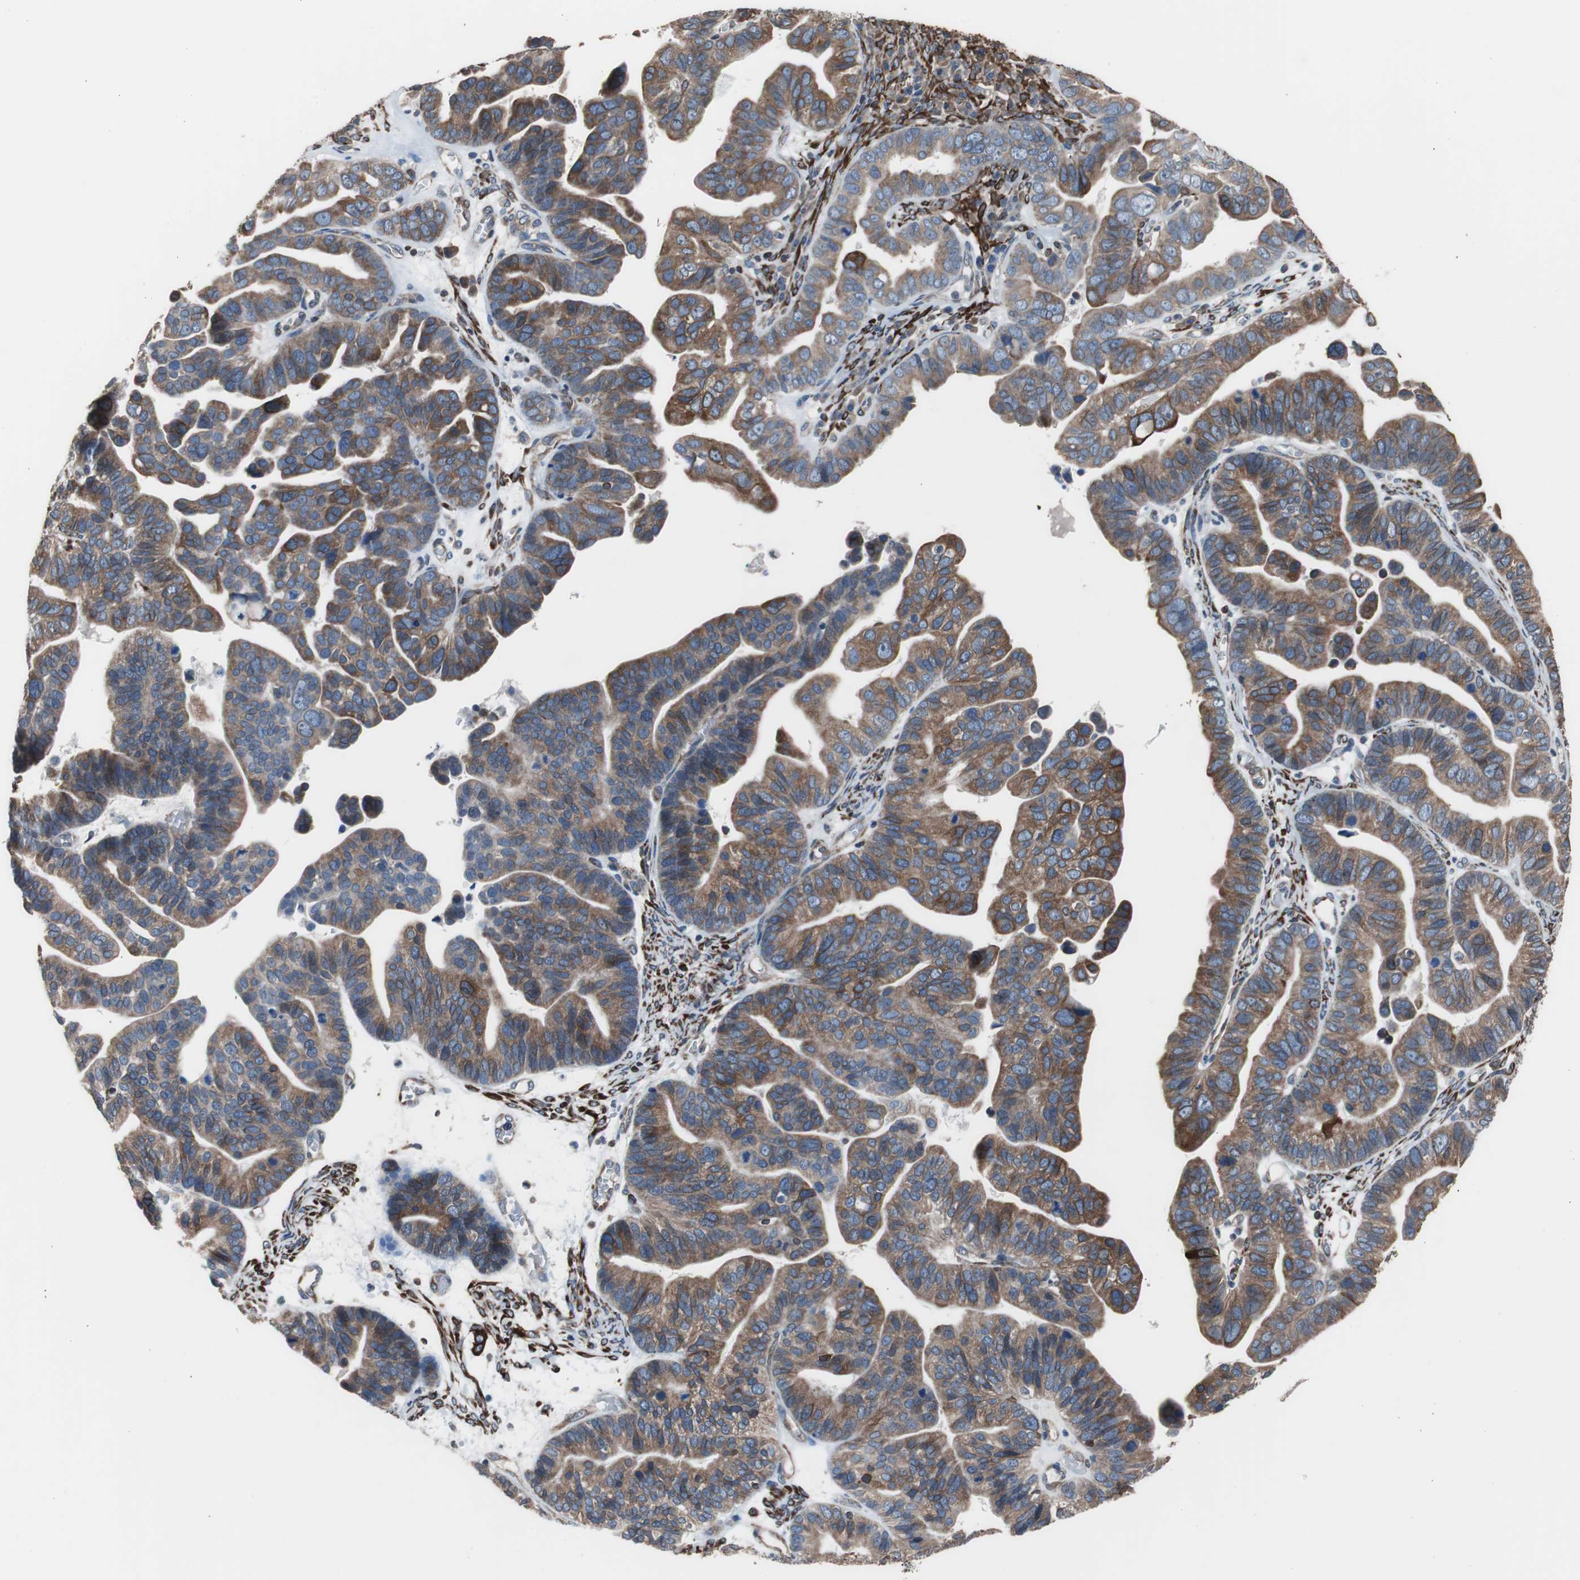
{"staining": {"intensity": "moderate", "quantity": ">75%", "location": "cytoplasmic/membranous"}, "tissue": "ovarian cancer", "cell_type": "Tumor cells", "image_type": "cancer", "snomed": [{"axis": "morphology", "description": "Cystadenocarcinoma, serous, NOS"}, {"axis": "topography", "description": "Ovary"}], "caption": "Immunohistochemical staining of serous cystadenocarcinoma (ovarian) shows moderate cytoplasmic/membranous protein expression in about >75% of tumor cells. (DAB = brown stain, brightfield microscopy at high magnification).", "gene": "PBXIP1", "patient": {"sex": "female", "age": 56}}